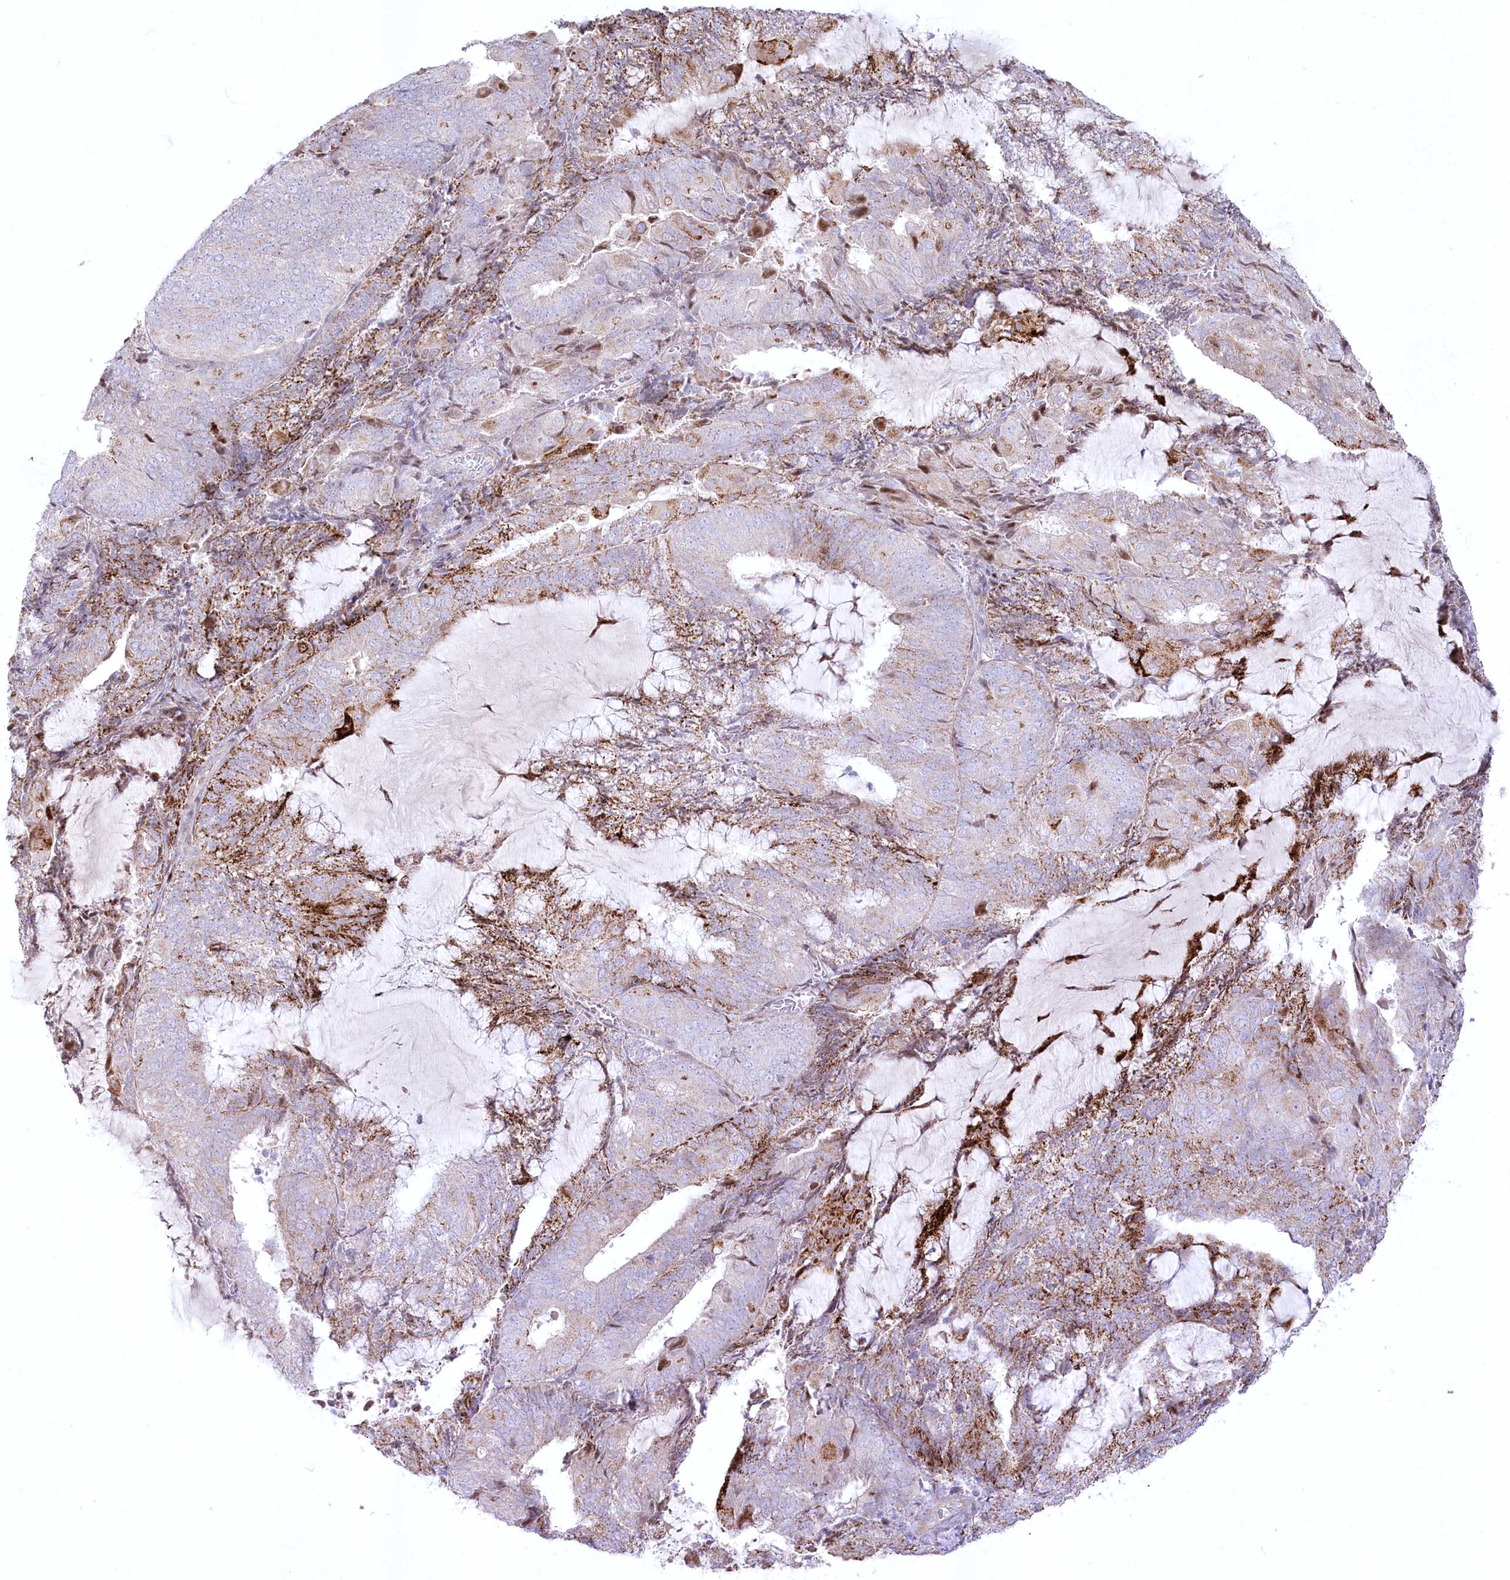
{"staining": {"intensity": "moderate", "quantity": "25%-75%", "location": "cytoplasmic/membranous"}, "tissue": "endometrial cancer", "cell_type": "Tumor cells", "image_type": "cancer", "snomed": [{"axis": "morphology", "description": "Adenocarcinoma, NOS"}, {"axis": "topography", "description": "Endometrium"}], "caption": "Immunohistochemical staining of endometrial cancer (adenocarcinoma) reveals medium levels of moderate cytoplasmic/membranous positivity in approximately 25%-75% of tumor cells.", "gene": "CEP164", "patient": {"sex": "female", "age": 81}}